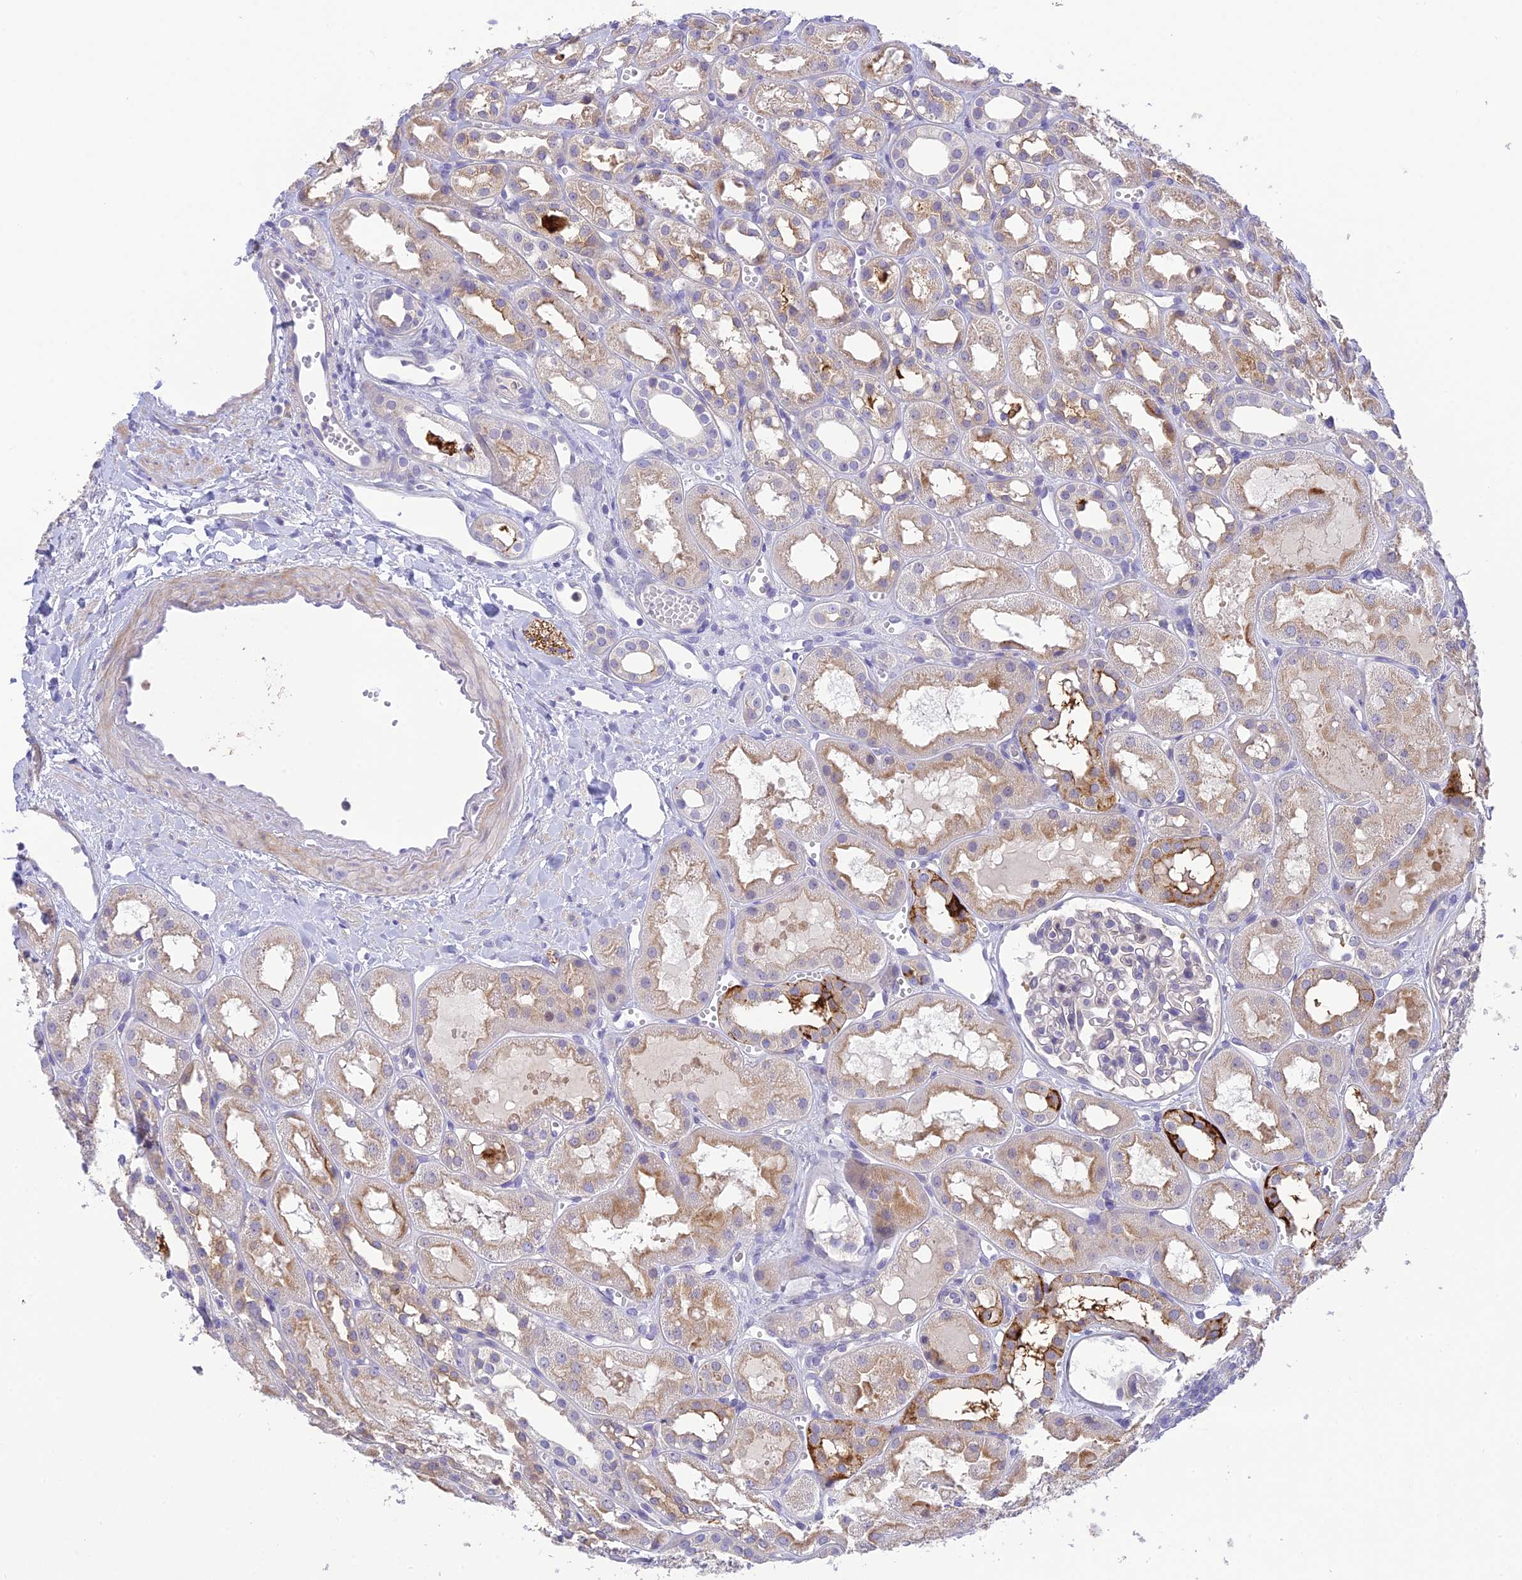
{"staining": {"intensity": "weak", "quantity": "<25%", "location": "nuclear"}, "tissue": "kidney", "cell_type": "Cells in glomeruli", "image_type": "normal", "snomed": [{"axis": "morphology", "description": "Normal tissue, NOS"}, {"axis": "topography", "description": "Kidney"}], "caption": "Cells in glomeruli are negative for brown protein staining in normal kidney. The staining was performed using DAB (3,3'-diaminobenzidine) to visualize the protein expression in brown, while the nuclei were stained in blue with hematoxylin (Magnification: 20x).", "gene": "BMT2", "patient": {"sex": "male", "age": 16}}